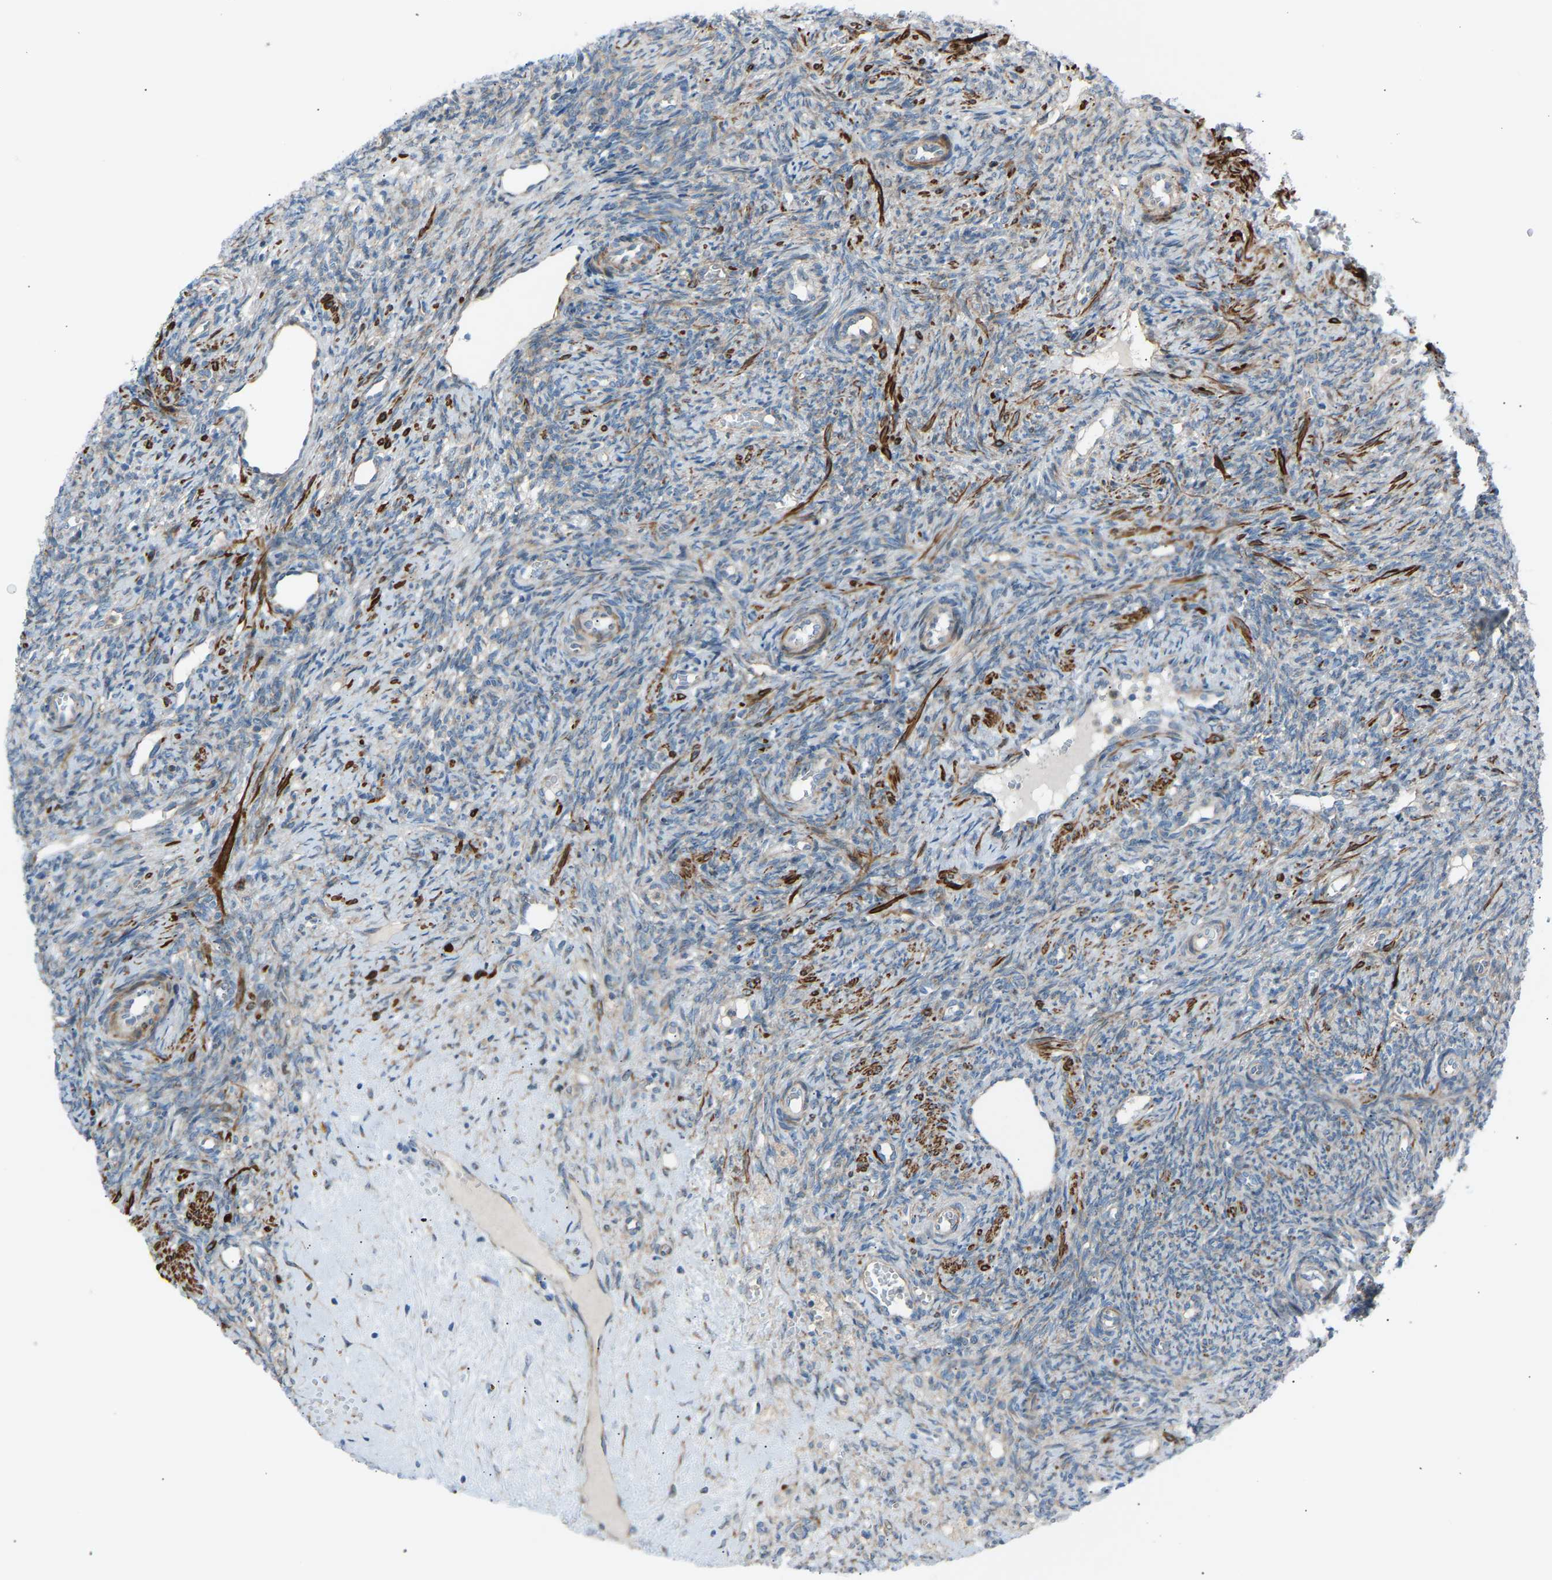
{"staining": {"intensity": "moderate", "quantity": ">75%", "location": "cytoplasmic/membranous"}, "tissue": "ovary", "cell_type": "Follicle cells", "image_type": "normal", "snomed": [{"axis": "morphology", "description": "Normal tissue, NOS"}, {"axis": "topography", "description": "Ovary"}], "caption": "Immunohistochemical staining of unremarkable human ovary displays >75% levels of moderate cytoplasmic/membranous protein positivity in about >75% of follicle cells.", "gene": "VPS41", "patient": {"sex": "female", "age": 41}}